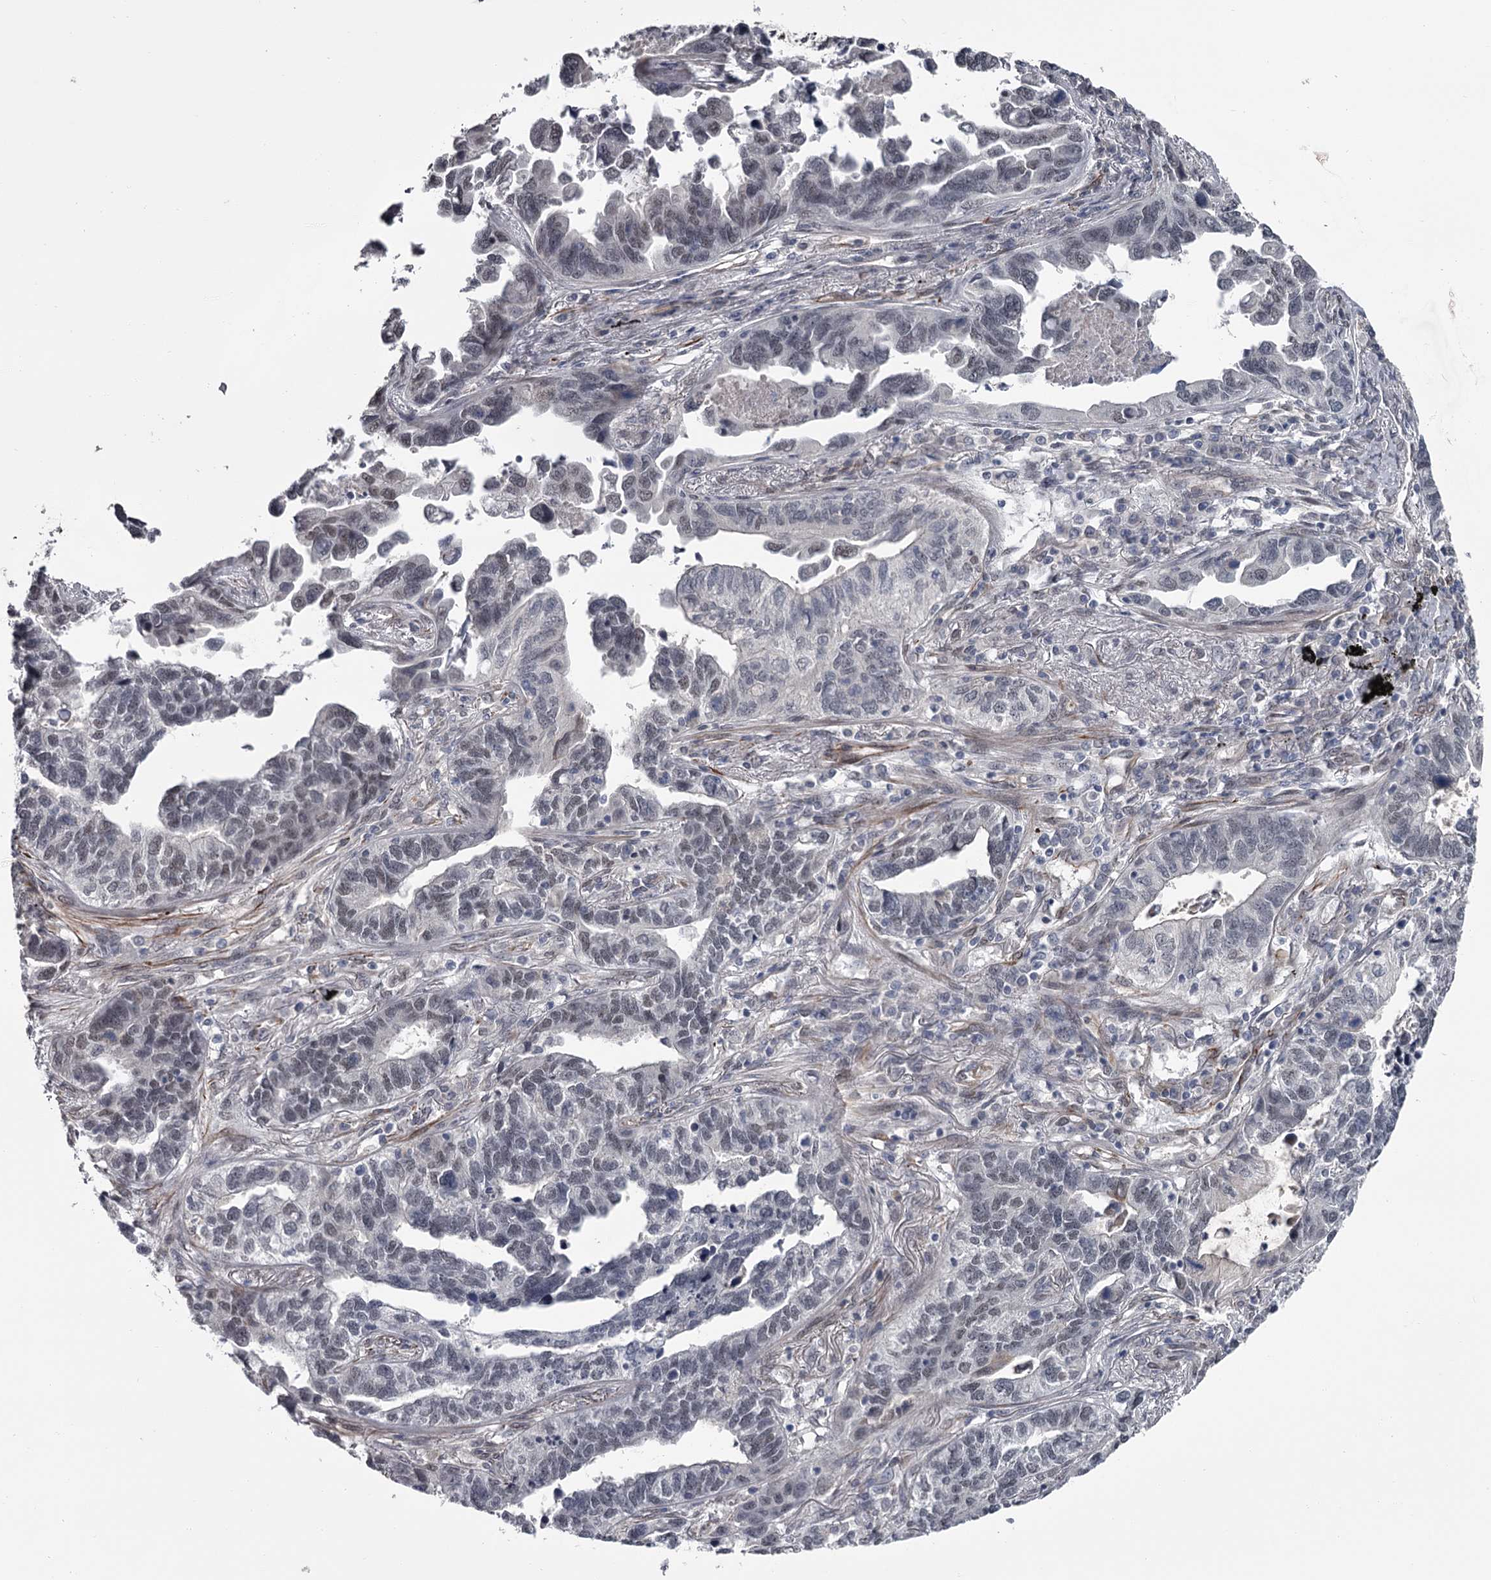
{"staining": {"intensity": "negative", "quantity": "none", "location": "none"}, "tissue": "lung cancer", "cell_type": "Tumor cells", "image_type": "cancer", "snomed": [{"axis": "morphology", "description": "Adenocarcinoma, NOS"}, {"axis": "topography", "description": "Lung"}], "caption": "Lung cancer stained for a protein using immunohistochemistry (IHC) displays no staining tumor cells.", "gene": "PRPF40B", "patient": {"sex": "male", "age": 67}}